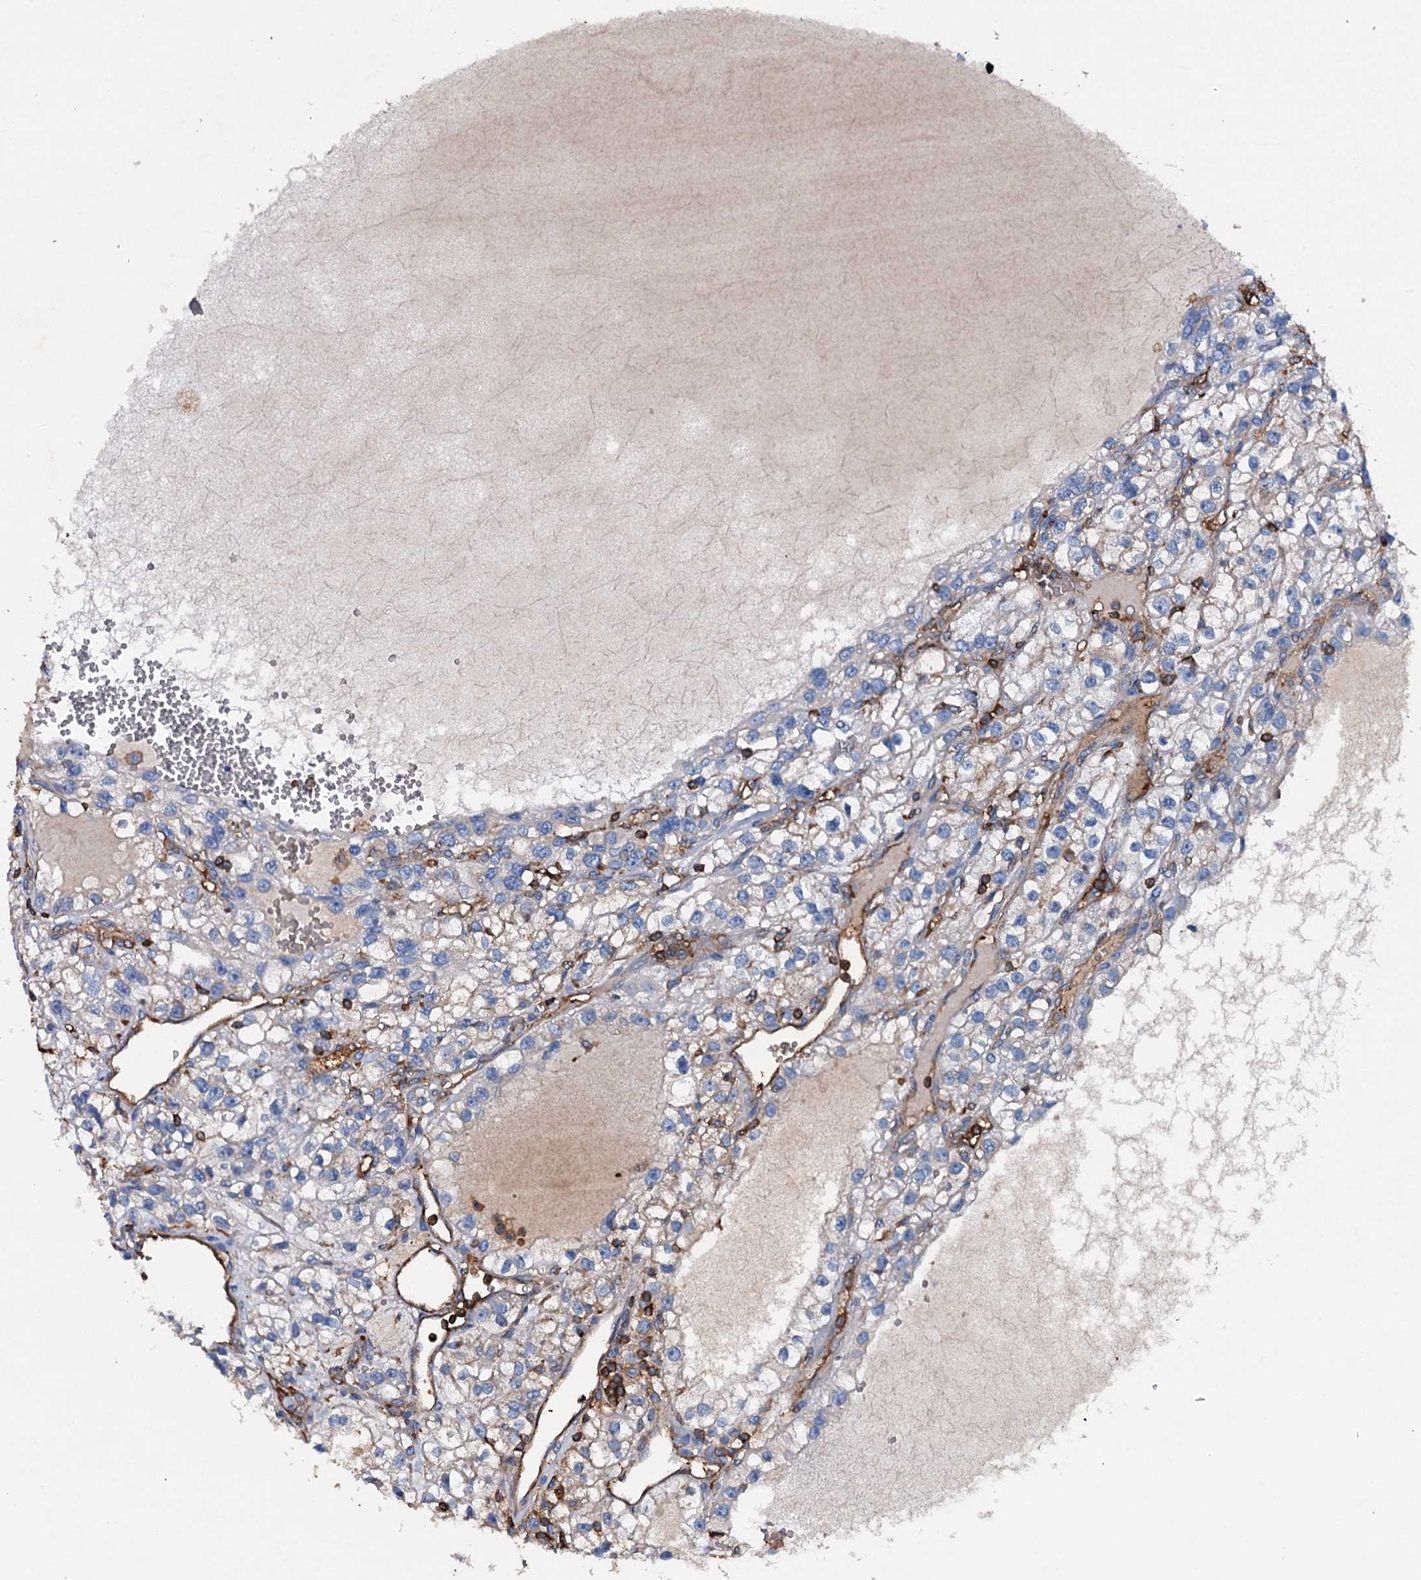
{"staining": {"intensity": "negative", "quantity": "none", "location": "none"}, "tissue": "renal cancer", "cell_type": "Tumor cells", "image_type": "cancer", "snomed": [{"axis": "morphology", "description": "Adenocarcinoma, NOS"}, {"axis": "topography", "description": "Kidney"}], "caption": "The immunohistochemistry (IHC) image has no significant positivity in tumor cells of renal cancer (adenocarcinoma) tissue. (Brightfield microscopy of DAB (3,3'-diaminobenzidine) immunohistochemistry (IHC) at high magnification).", "gene": "MS4A4E", "patient": {"sex": "female", "age": 57}}